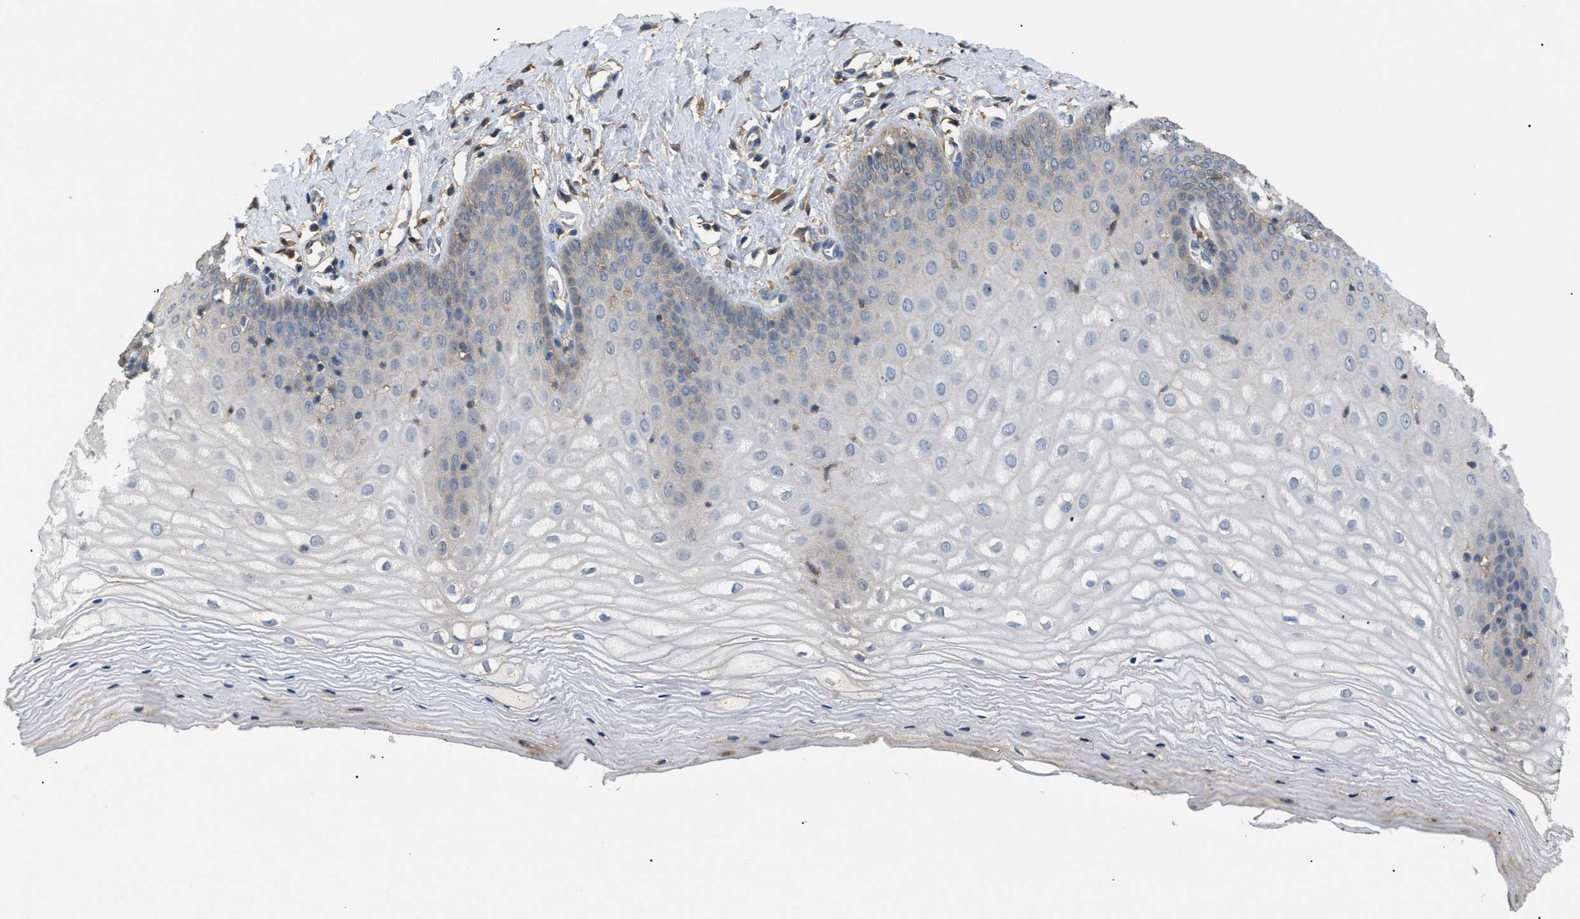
{"staining": {"intensity": "moderate", "quantity": "<25%", "location": "cytoplasmic/membranous"}, "tissue": "cervix", "cell_type": "Squamous epithelial cells", "image_type": "normal", "snomed": [{"axis": "morphology", "description": "Normal tissue, NOS"}, {"axis": "topography", "description": "Cervix"}], "caption": "Protein positivity by immunohistochemistry (IHC) exhibits moderate cytoplasmic/membranous expression in about <25% of squamous epithelial cells in normal cervix.", "gene": "ANXA4", "patient": {"sex": "female", "age": 55}}